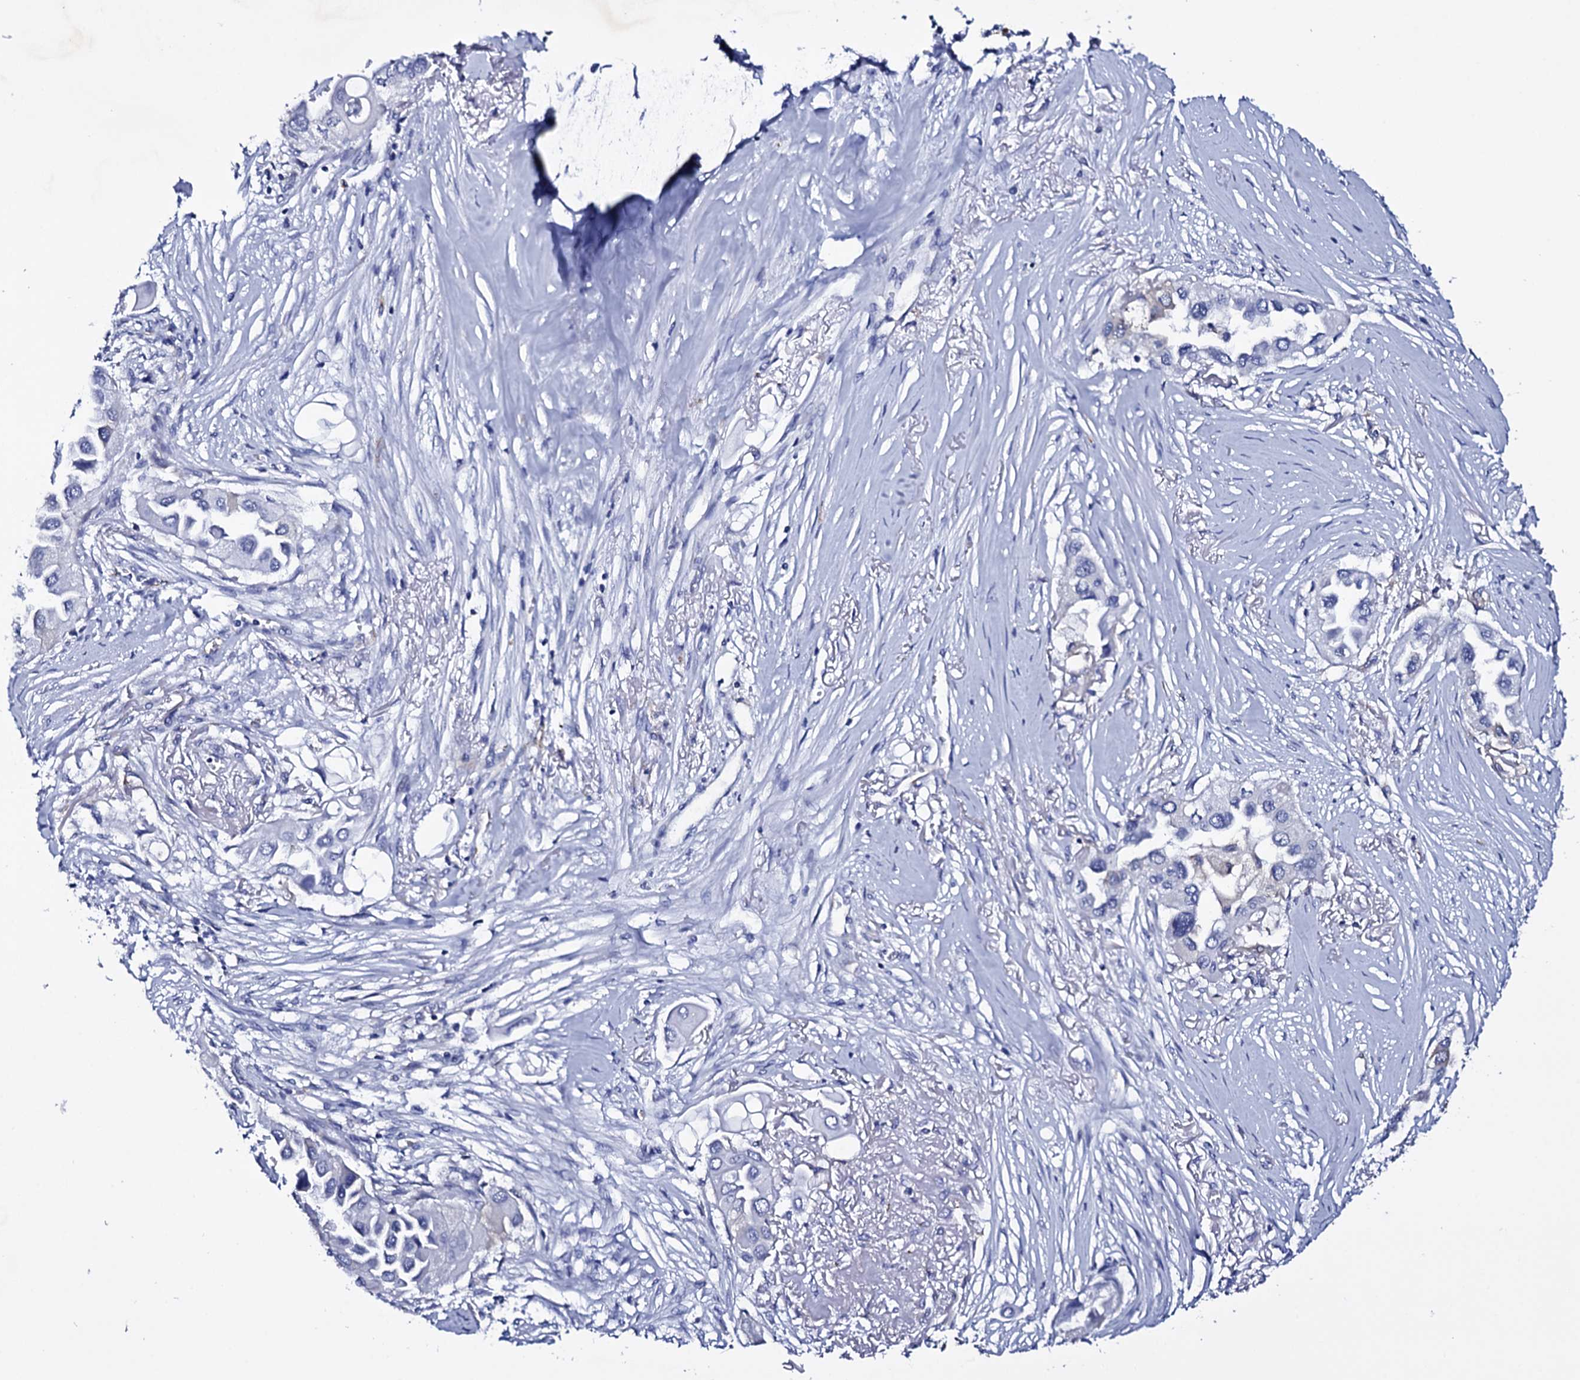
{"staining": {"intensity": "negative", "quantity": "none", "location": "none"}, "tissue": "lung cancer", "cell_type": "Tumor cells", "image_type": "cancer", "snomed": [{"axis": "morphology", "description": "Adenocarcinoma, NOS"}, {"axis": "topography", "description": "Lung"}], "caption": "Lung cancer was stained to show a protein in brown. There is no significant expression in tumor cells.", "gene": "ITPRID2", "patient": {"sex": "female", "age": 76}}